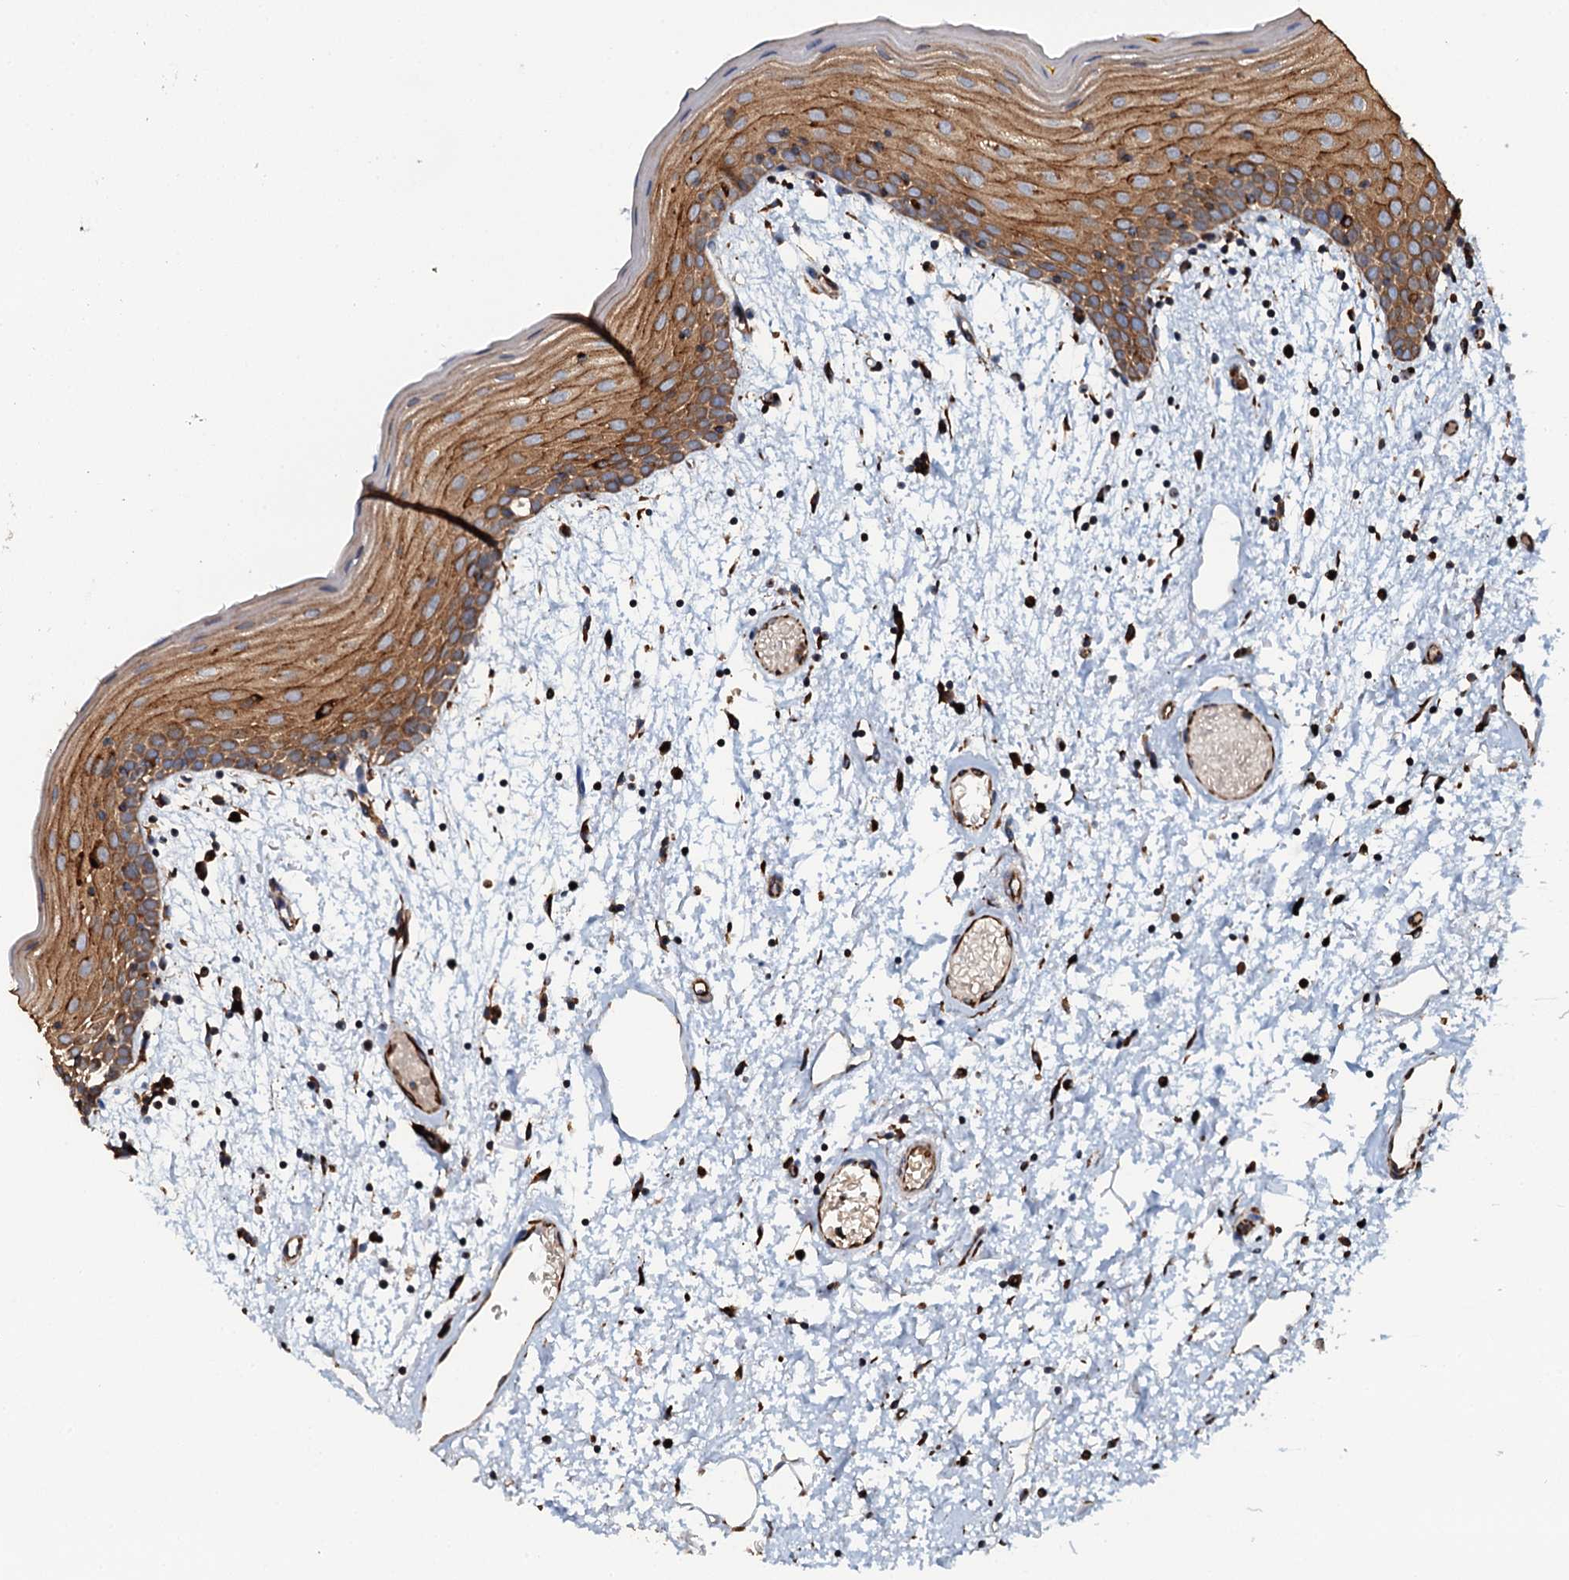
{"staining": {"intensity": "moderate", "quantity": ">75%", "location": "cytoplasmic/membranous"}, "tissue": "oral mucosa", "cell_type": "Squamous epithelial cells", "image_type": "normal", "snomed": [{"axis": "morphology", "description": "Normal tissue, NOS"}, {"axis": "topography", "description": "Skeletal muscle"}, {"axis": "topography", "description": "Oral tissue"}, {"axis": "topography", "description": "Salivary gland"}, {"axis": "topography", "description": "Peripheral nerve tissue"}], "caption": "Immunohistochemistry of normal human oral mucosa exhibits medium levels of moderate cytoplasmic/membranous expression in approximately >75% of squamous epithelial cells.", "gene": "VAMP8", "patient": {"sex": "male", "age": 54}}